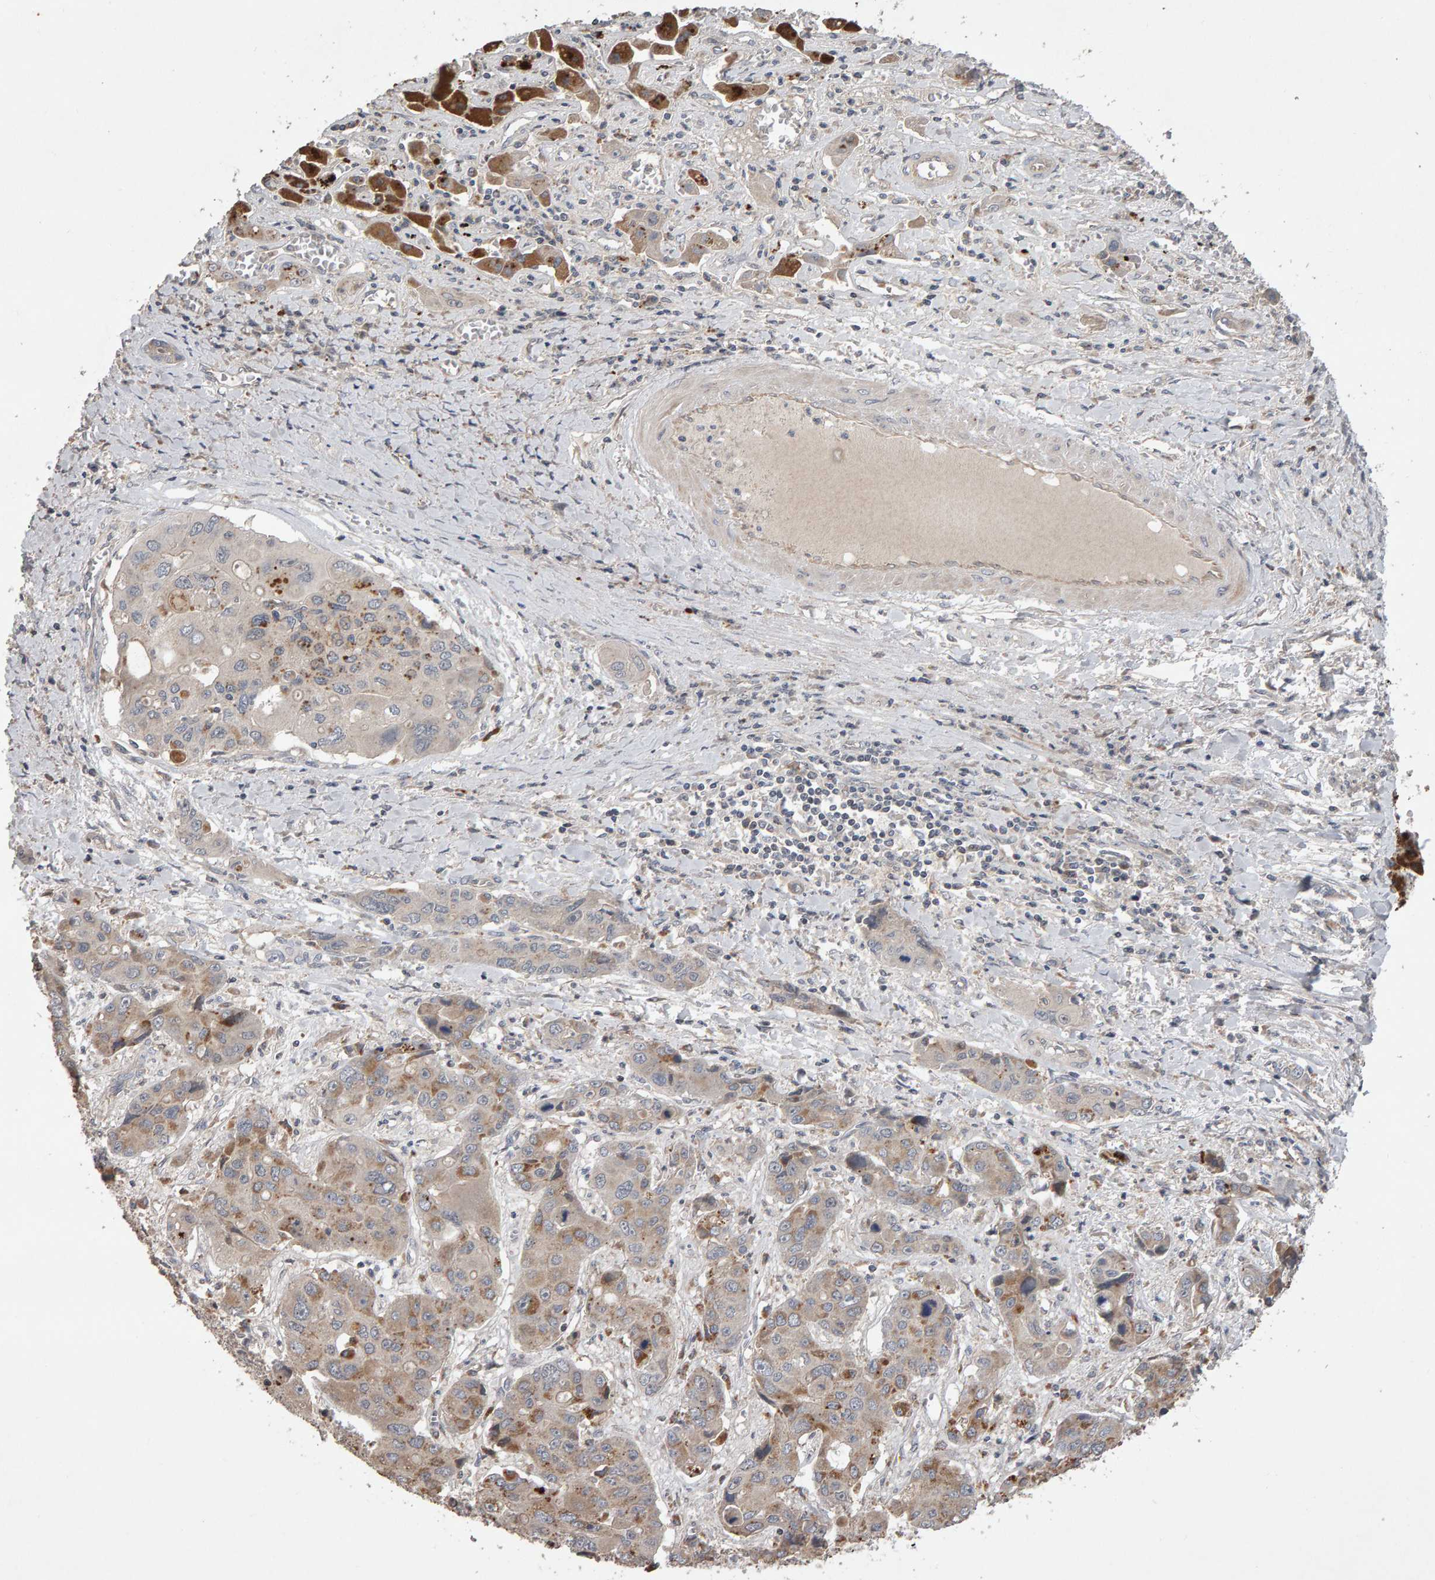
{"staining": {"intensity": "moderate", "quantity": "<25%", "location": "cytoplasmic/membranous"}, "tissue": "liver cancer", "cell_type": "Tumor cells", "image_type": "cancer", "snomed": [{"axis": "morphology", "description": "Cholangiocarcinoma"}, {"axis": "topography", "description": "Liver"}], "caption": "Immunohistochemical staining of liver cholangiocarcinoma exhibits low levels of moderate cytoplasmic/membranous protein positivity in approximately <25% of tumor cells. (DAB = brown stain, brightfield microscopy at high magnification).", "gene": "COASY", "patient": {"sex": "male", "age": 67}}